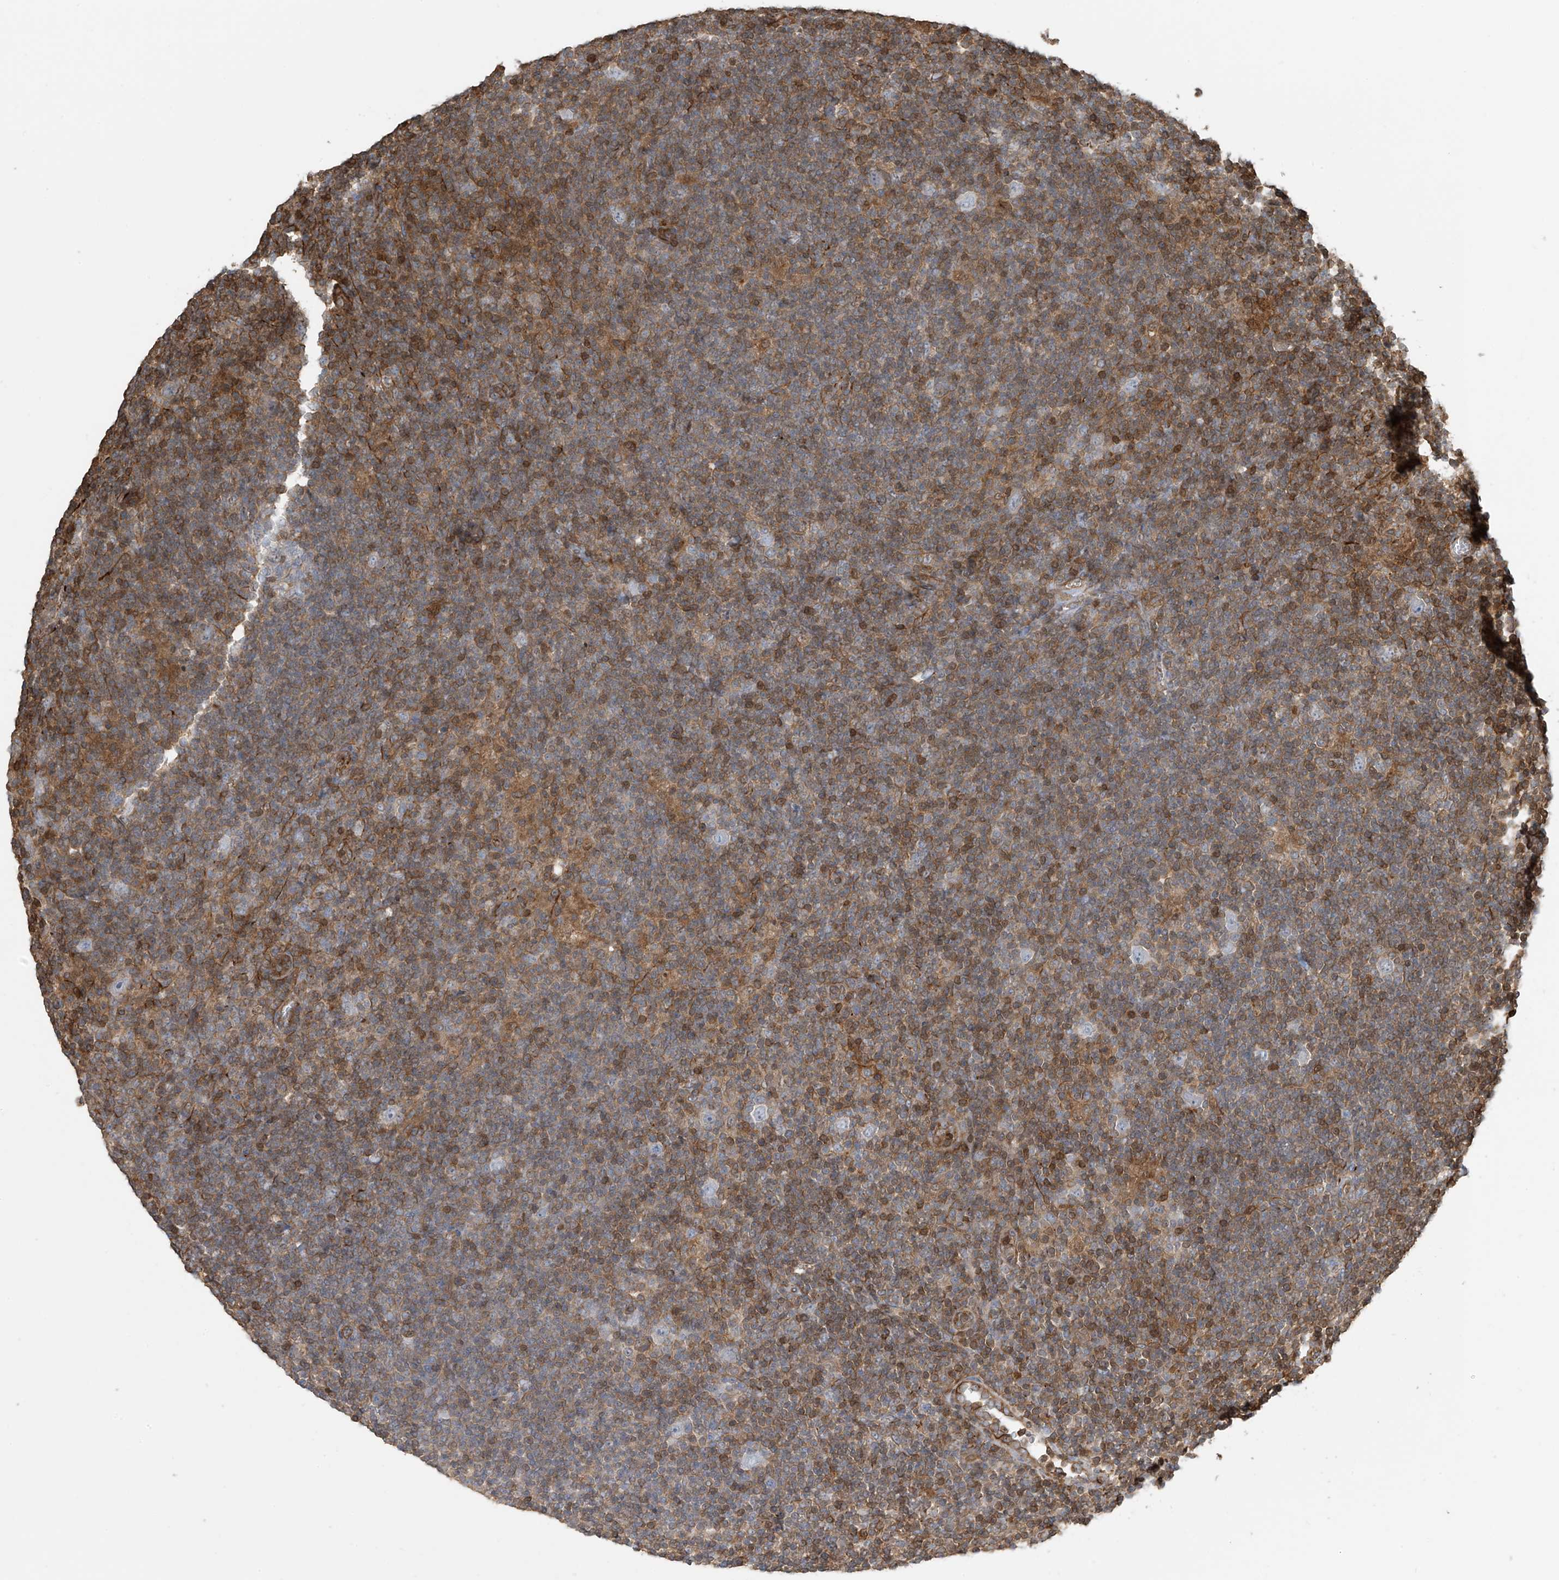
{"staining": {"intensity": "negative", "quantity": "none", "location": "none"}, "tissue": "lymphoma", "cell_type": "Tumor cells", "image_type": "cancer", "snomed": [{"axis": "morphology", "description": "Hodgkin's disease, NOS"}, {"axis": "topography", "description": "Lymph node"}], "caption": "A high-resolution image shows IHC staining of Hodgkin's disease, which shows no significant expression in tumor cells.", "gene": "SH3BGRL3", "patient": {"sex": "female", "age": 57}}